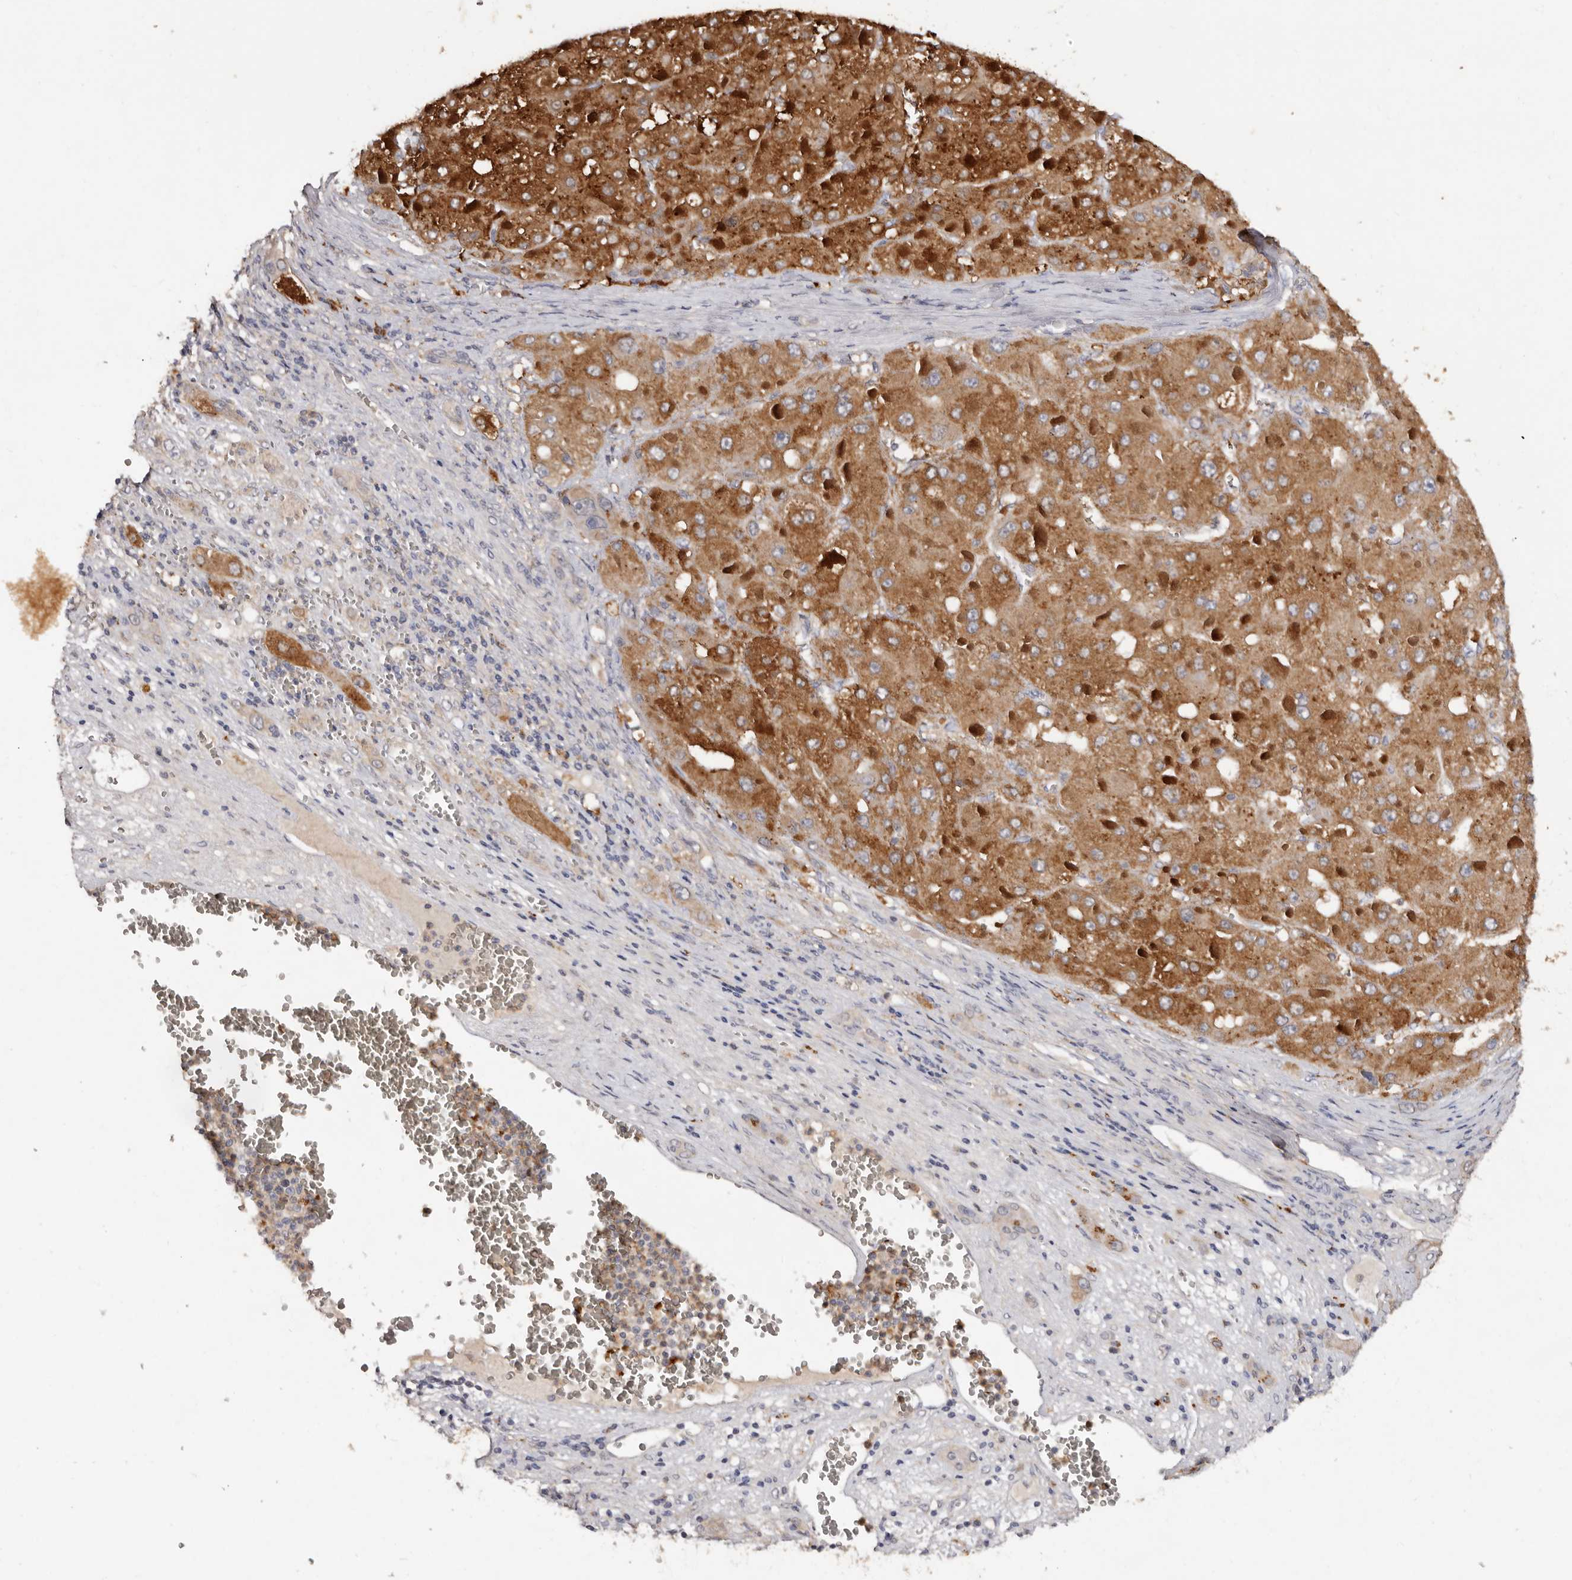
{"staining": {"intensity": "moderate", "quantity": ">75%", "location": "cytoplasmic/membranous"}, "tissue": "liver cancer", "cell_type": "Tumor cells", "image_type": "cancer", "snomed": [{"axis": "morphology", "description": "Carcinoma, Hepatocellular, NOS"}, {"axis": "topography", "description": "Liver"}], "caption": "Moderate cytoplasmic/membranous protein staining is present in about >75% of tumor cells in liver hepatocellular carcinoma.", "gene": "EDEM1", "patient": {"sex": "female", "age": 73}}